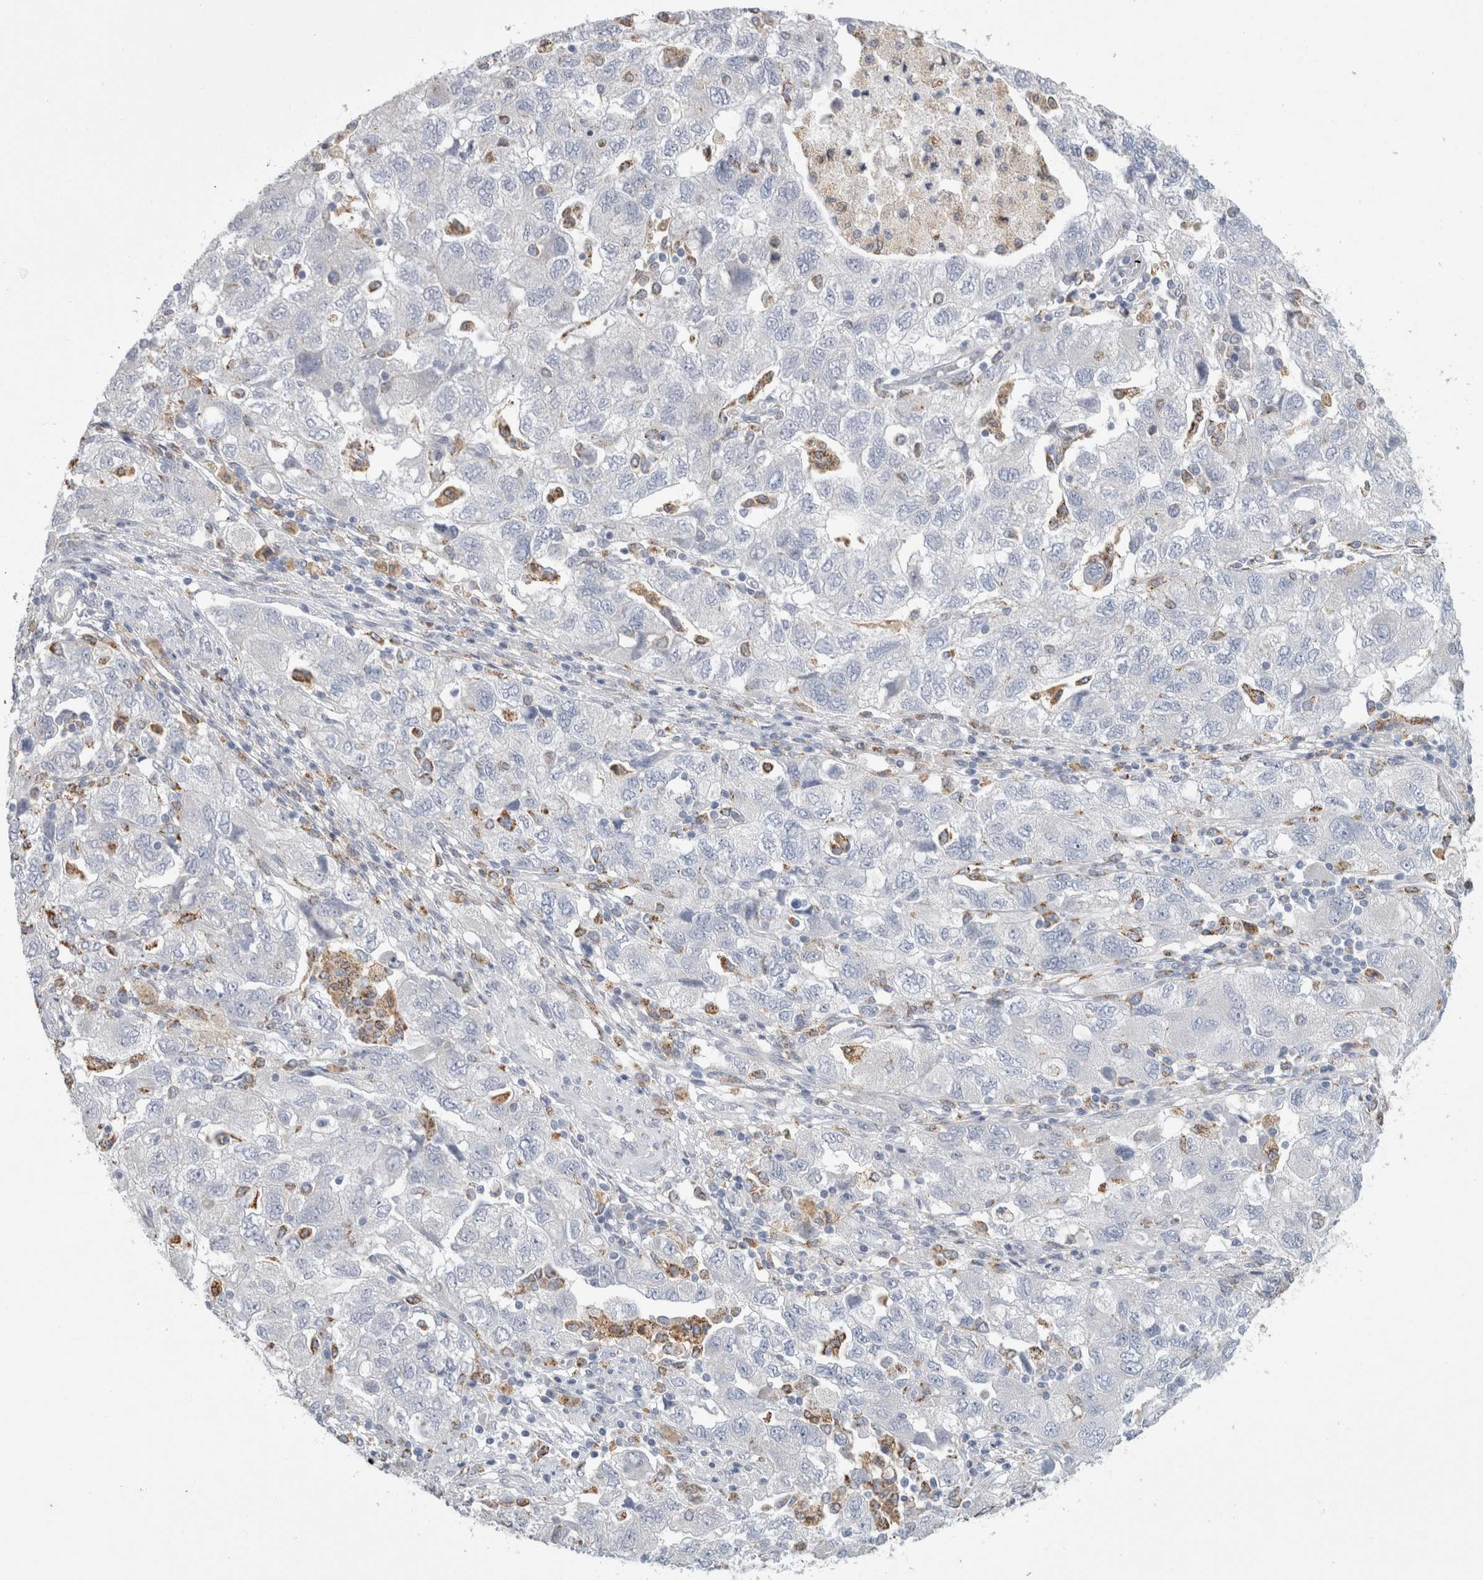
{"staining": {"intensity": "negative", "quantity": "none", "location": "none"}, "tissue": "ovarian cancer", "cell_type": "Tumor cells", "image_type": "cancer", "snomed": [{"axis": "morphology", "description": "Carcinoma, NOS"}, {"axis": "morphology", "description": "Cystadenocarcinoma, serous, NOS"}, {"axis": "topography", "description": "Ovary"}], "caption": "A high-resolution image shows immunohistochemistry (IHC) staining of carcinoma (ovarian), which reveals no significant expression in tumor cells.", "gene": "GATM", "patient": {"sex": "female", "age": 69}}